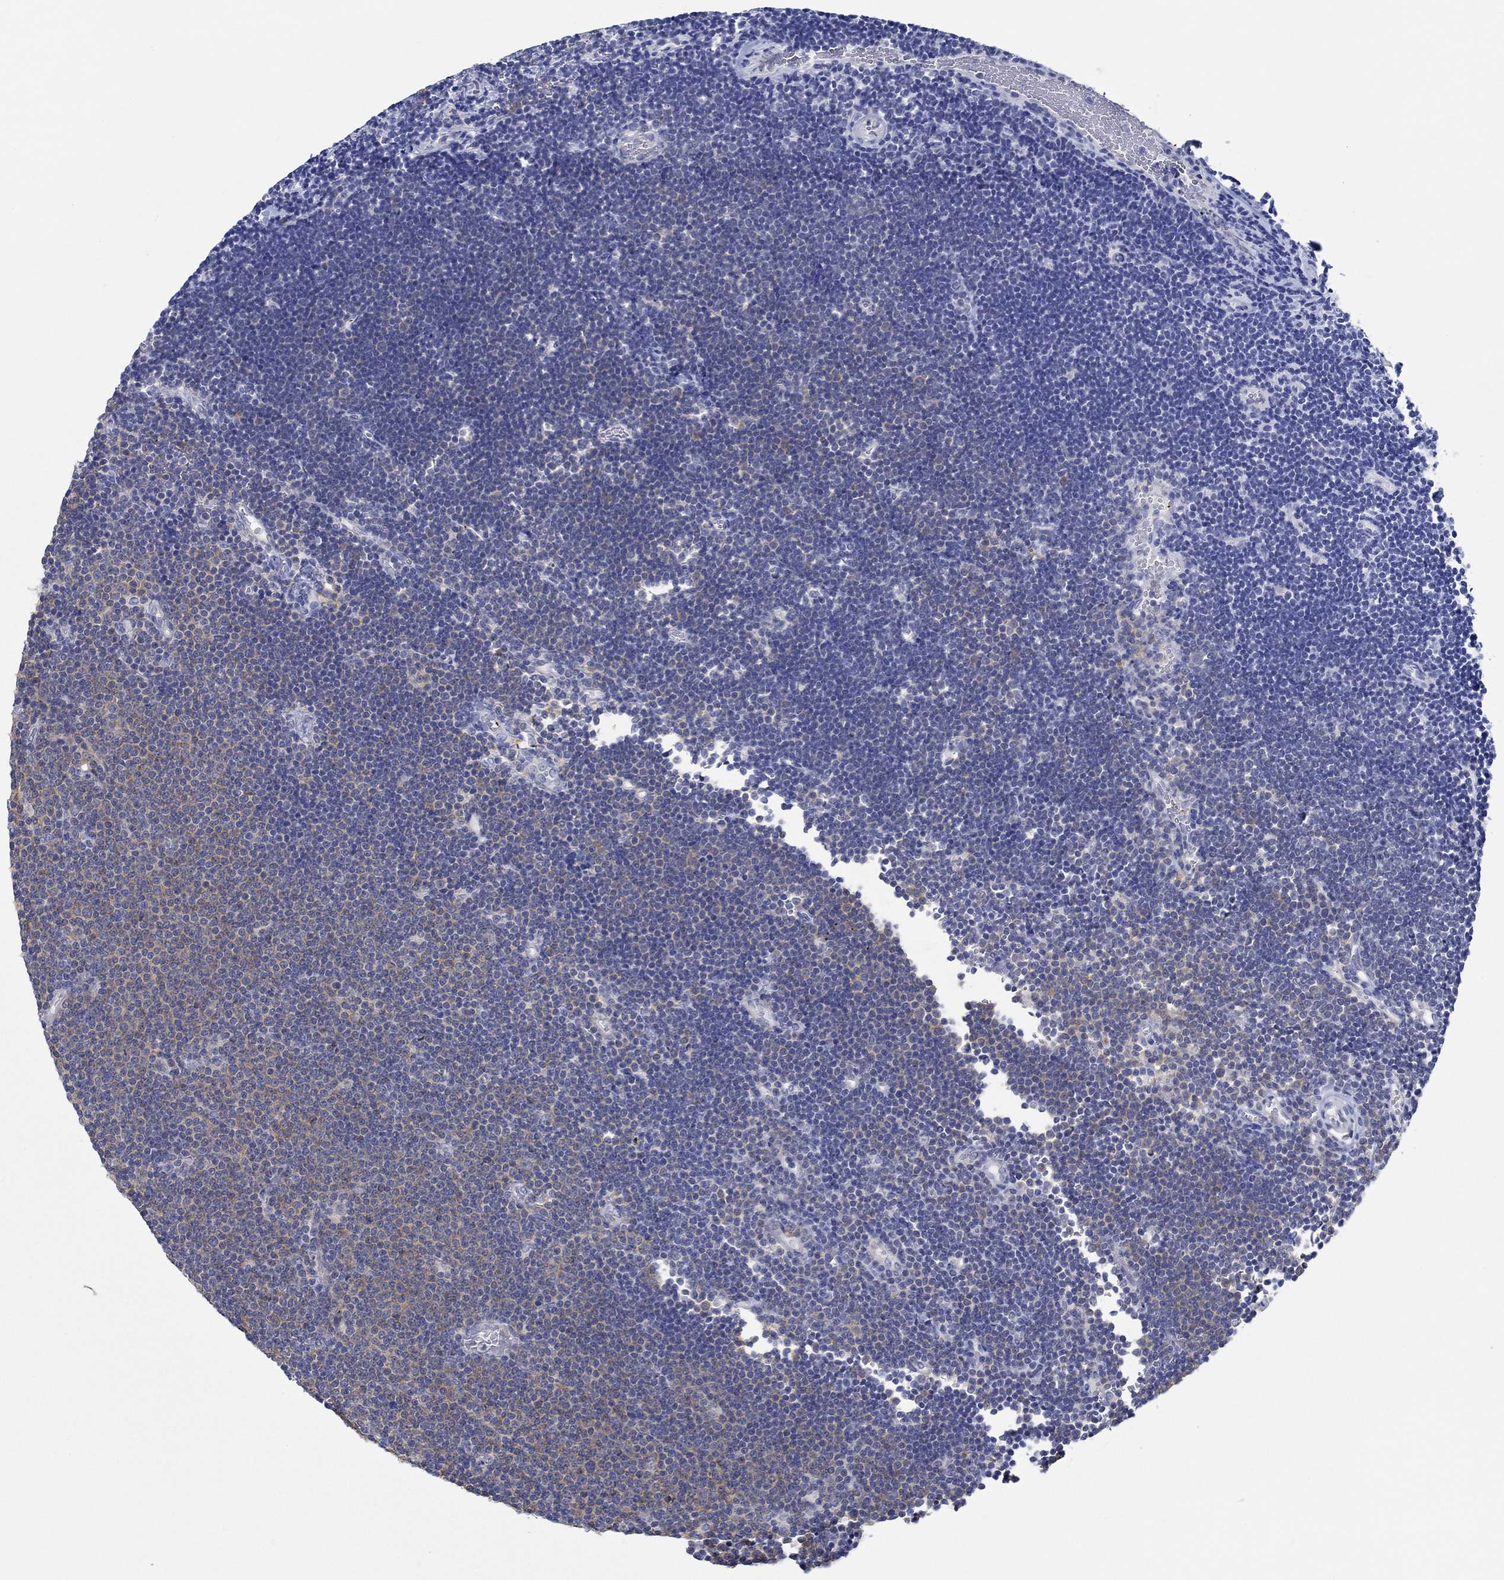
{"staining": {"intensity": "weak", "quantity": "25%-75%", "location": "cytoplasmic/membranous"}, "tissue": "lymphoma", "cell_type": "Tumor cells", "image_type": "cancer", "snomed": [{"axis": "morphology", "description": "Malignant lymphoma, non-Hodgkin's type, Low grade"}, {"axis": "topography", "description": "Brain"}], "caption": "Immunohistochemistry (IHC) histopathology image of lymphoma stained for a protein (brown), which displays low levels of weak cytoplasmic/membranous expression in approximately 25%-75% of tumor cells.", "gene": "SLC27A3", "patient": {"sex": "female", "age": 66}}